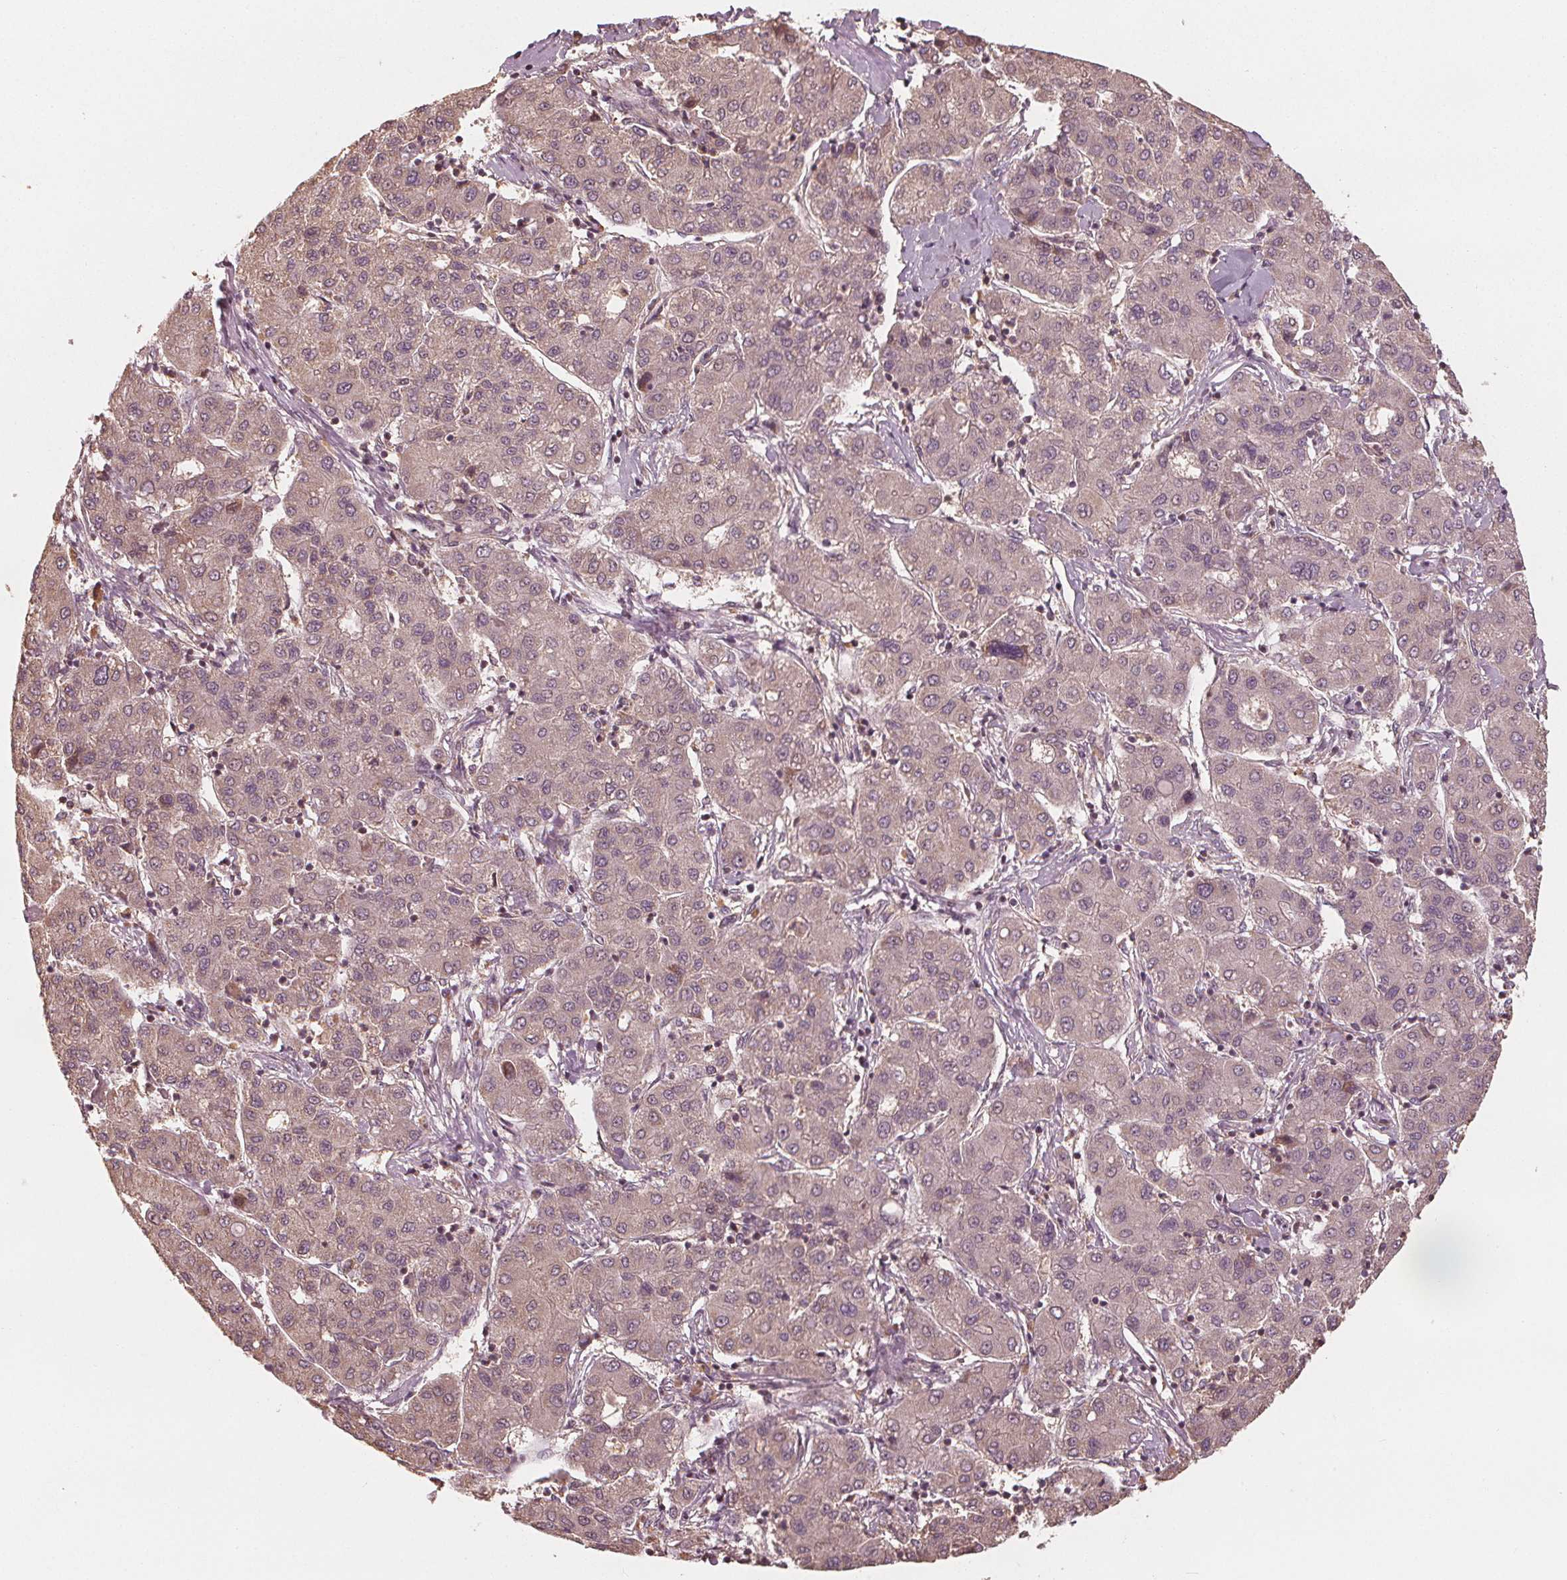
{"staining": {"intensity": "weak", "quantity": "<25%", "location": "cytoplasmic/membranous"}, "tissue": "liver cancer", "cell_type": "Tumor cells", "image_type": "cancer", "snomed": [{"axis": "morphology", "description": "Carcinoma, Hepatocellular, NOS"}, {"axis": "topography", "description": "Liver"}], "caption": "This micrograph is of liver cancer stained with immunohistochemistry to label a protein in brown with the nuclei are counter-stained blue. There is no positivity in tumor cells.", "gene": "GNB2", "patient": {"sex": "male", "age": 65}}